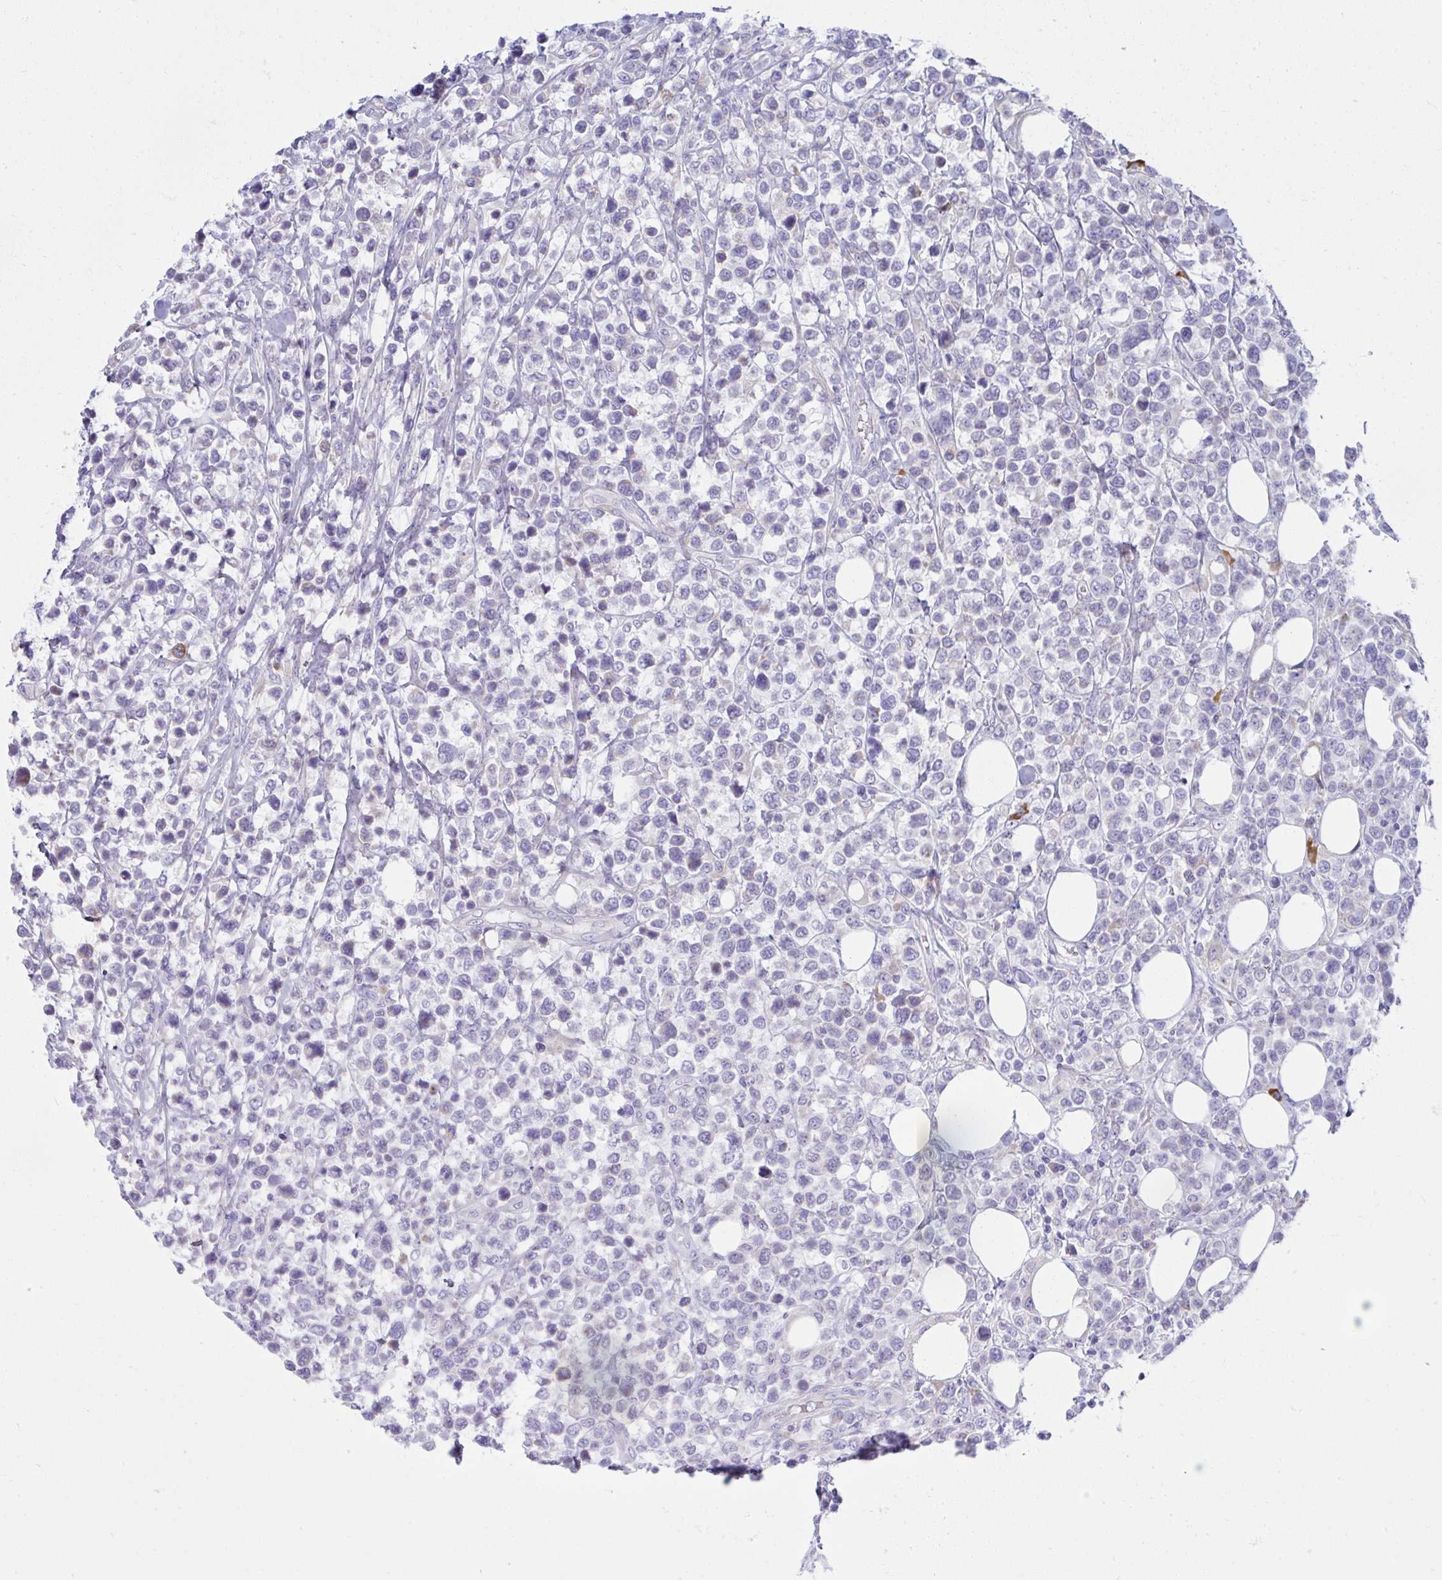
{"staining": {"intensity": "negative", "quantity": "none", "location": "none"}, "tissue": "lymphoma", "cell_type": "Tumor cells", "image_type": "cancer", "snomed": [{"axis": "morphology", "description": "Malignant lymphoma, non-Hodgkin's type, High grade"}, {"axis": "topography", "description": "Soft tissue"}], "caption": "DAB immunohistochemical staining of high-grade malignant lymphoma, non-Hodgkin's type reveals no significant expression in tumor cells.", "gene": "FASLG", "patient": {"sex": "female", "age": 56}}